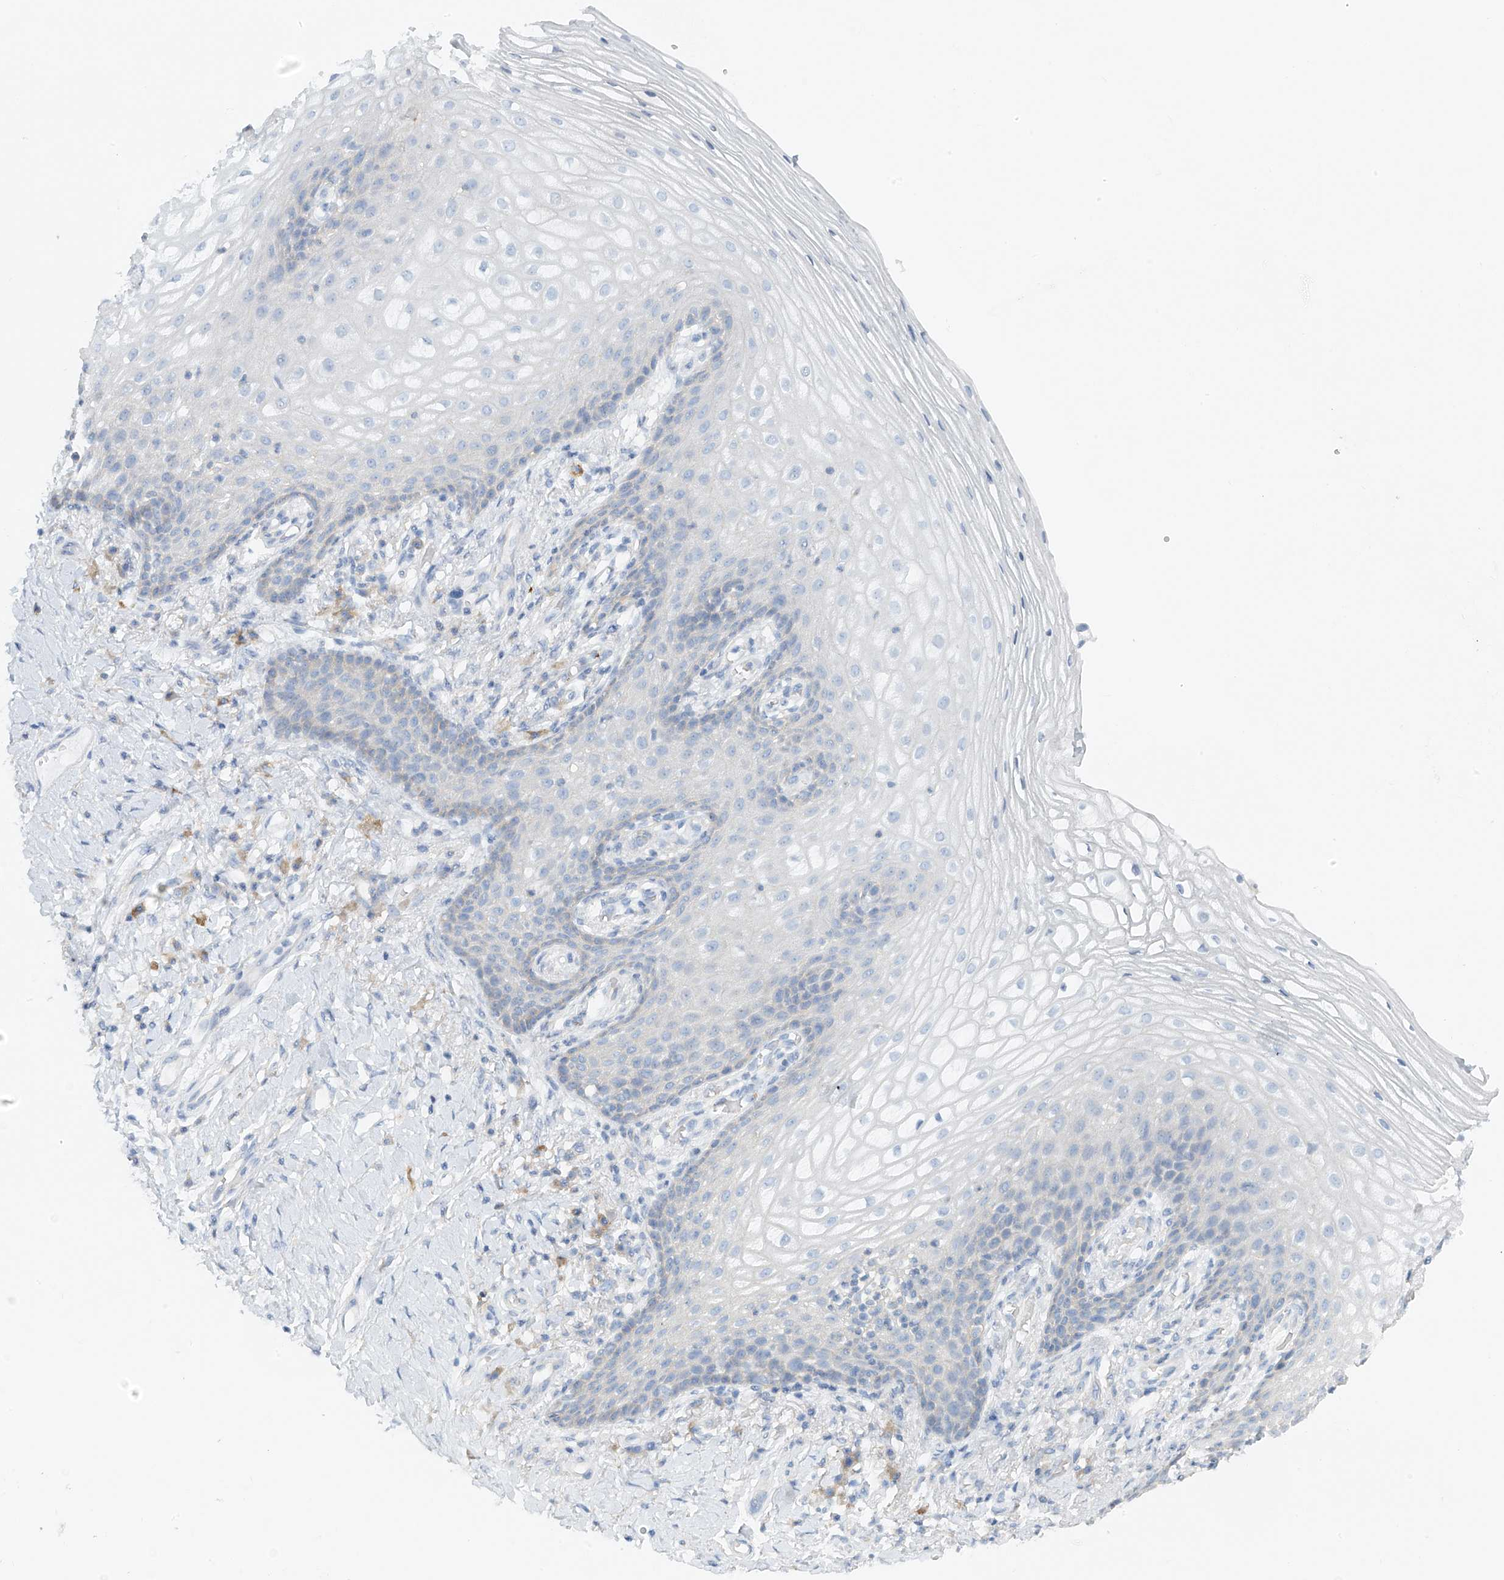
{"staining": {"intensity": "negative", "quantity": "none", "location": "none"}, "tissue": "vagina", "cell_type": "Squamous epithelial cells", "image_type": "normal", "snomed": [{"axis": "morphology", "description": "Normal tissue, NOS"}, {"axis": "topography", "description": "Vagina"}], "caption": "This is a image of immunohistochemistry staining of unremarkable vagina, which shows no expression in squamous epithelial cells. (DAB (3,3'-diaminobenzidine) immunohistochemistry (IHC) visualized using brightfield microscopy, high magnification).", "gene": "POMGNT2", "patient": {"sex": "female", "age": 60}}